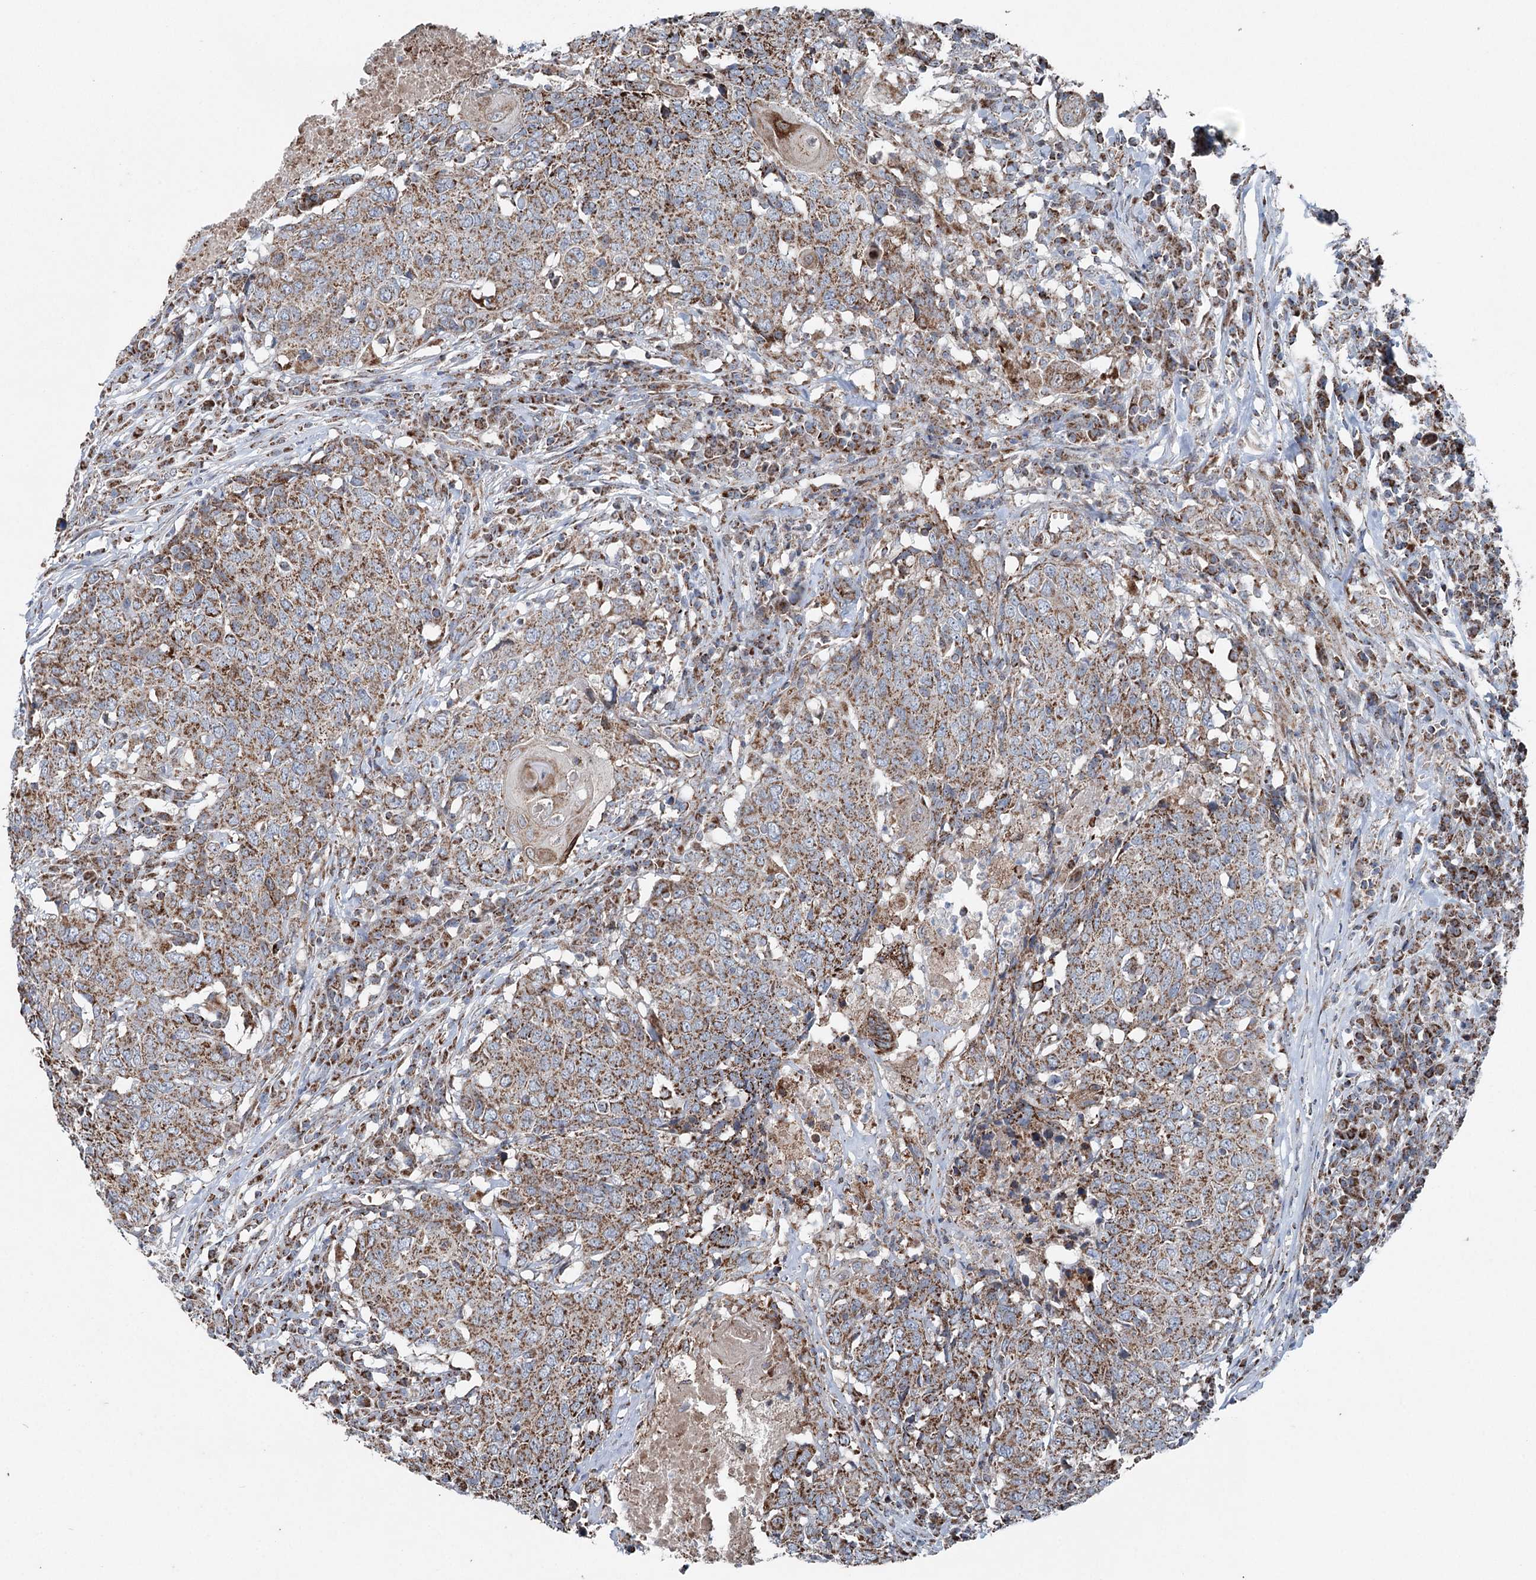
{"staining": {"intensity": "strong", "quantity": ">75%", "location": "cytoplasmic/membranous"}, "tissue": "head and neck cancer", "cell_type": "Tumor cells", "image_type": "cancer", "snomed": [{"axis": "morphology", "description": "Squamous cell carcinoma, NOS"}, {"axis": "topography", "description": "Head-Neck"}], "caption": "A histopathology image of human head and neck cancer (squamous cell carcinoma) stained for a protein exhibits strong cytoplasmic/membranous brown staining in tumor cells. The staining was performed using DAB, with brown indicating positive protein expression. Nuclei are stained blue with hematoxylin.", "gene": "UCN3", "patient": {"sex": "male", "age": 66}}